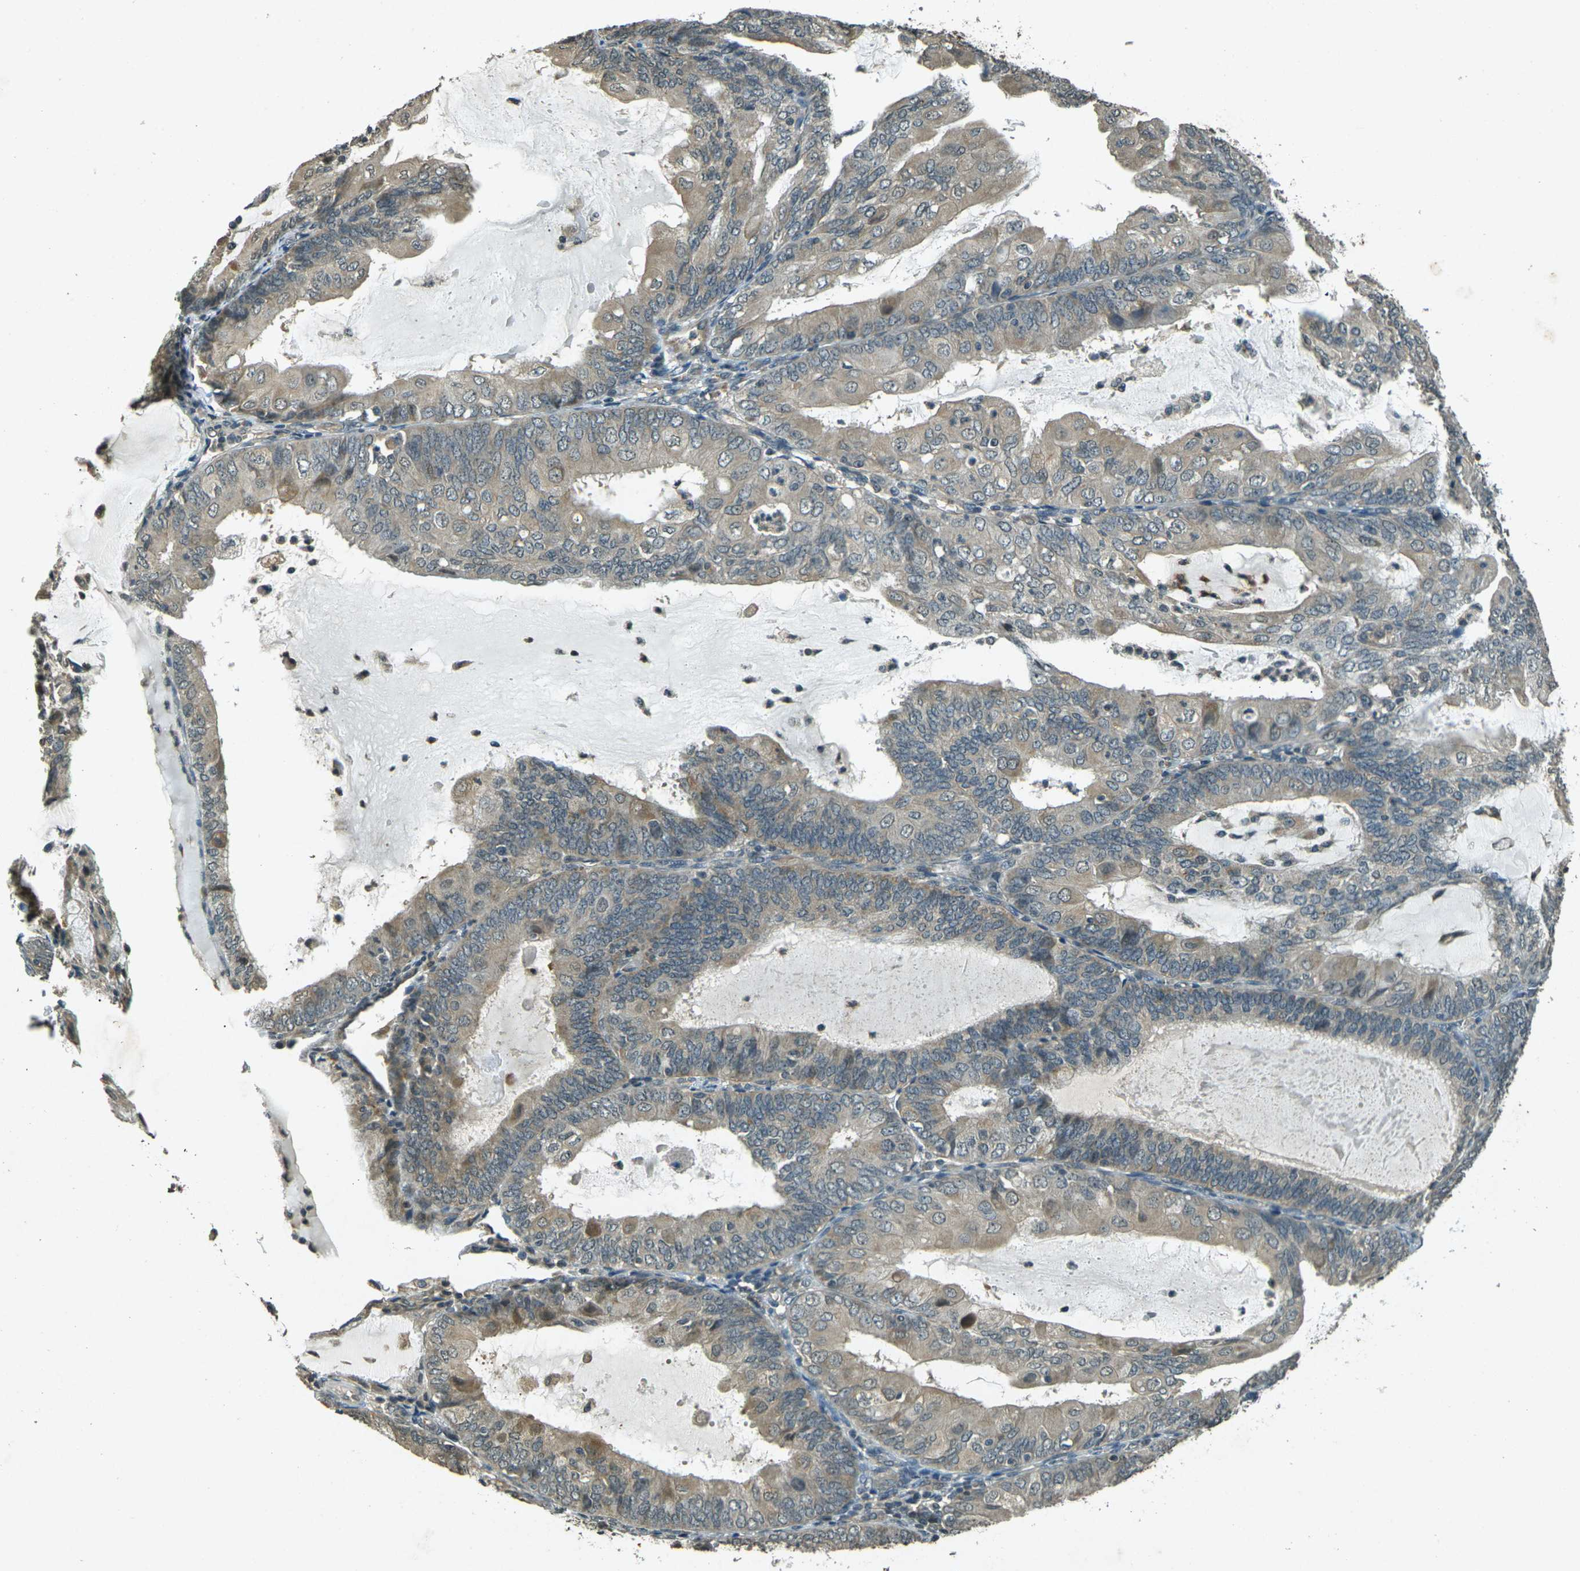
{"staining": {"intensity": "weak", "quantity": ">75%", "location": "cytoplasmic/membranous"}, "tissue": "endometrial cancer", "cell_type": "Tumor cells", "image_type": "cancer", "snomed": [{"axis": "morphology", "description": "Adenocarcinoma, NOS"}, {"axis": "topography", "description": "Endometrium"}], "caption": "Immunohistochemical staining of human endometrial cancer (adenocarcinoma) displays weak cytoplasmic/membranous protein positivity in approximately >75% of tumor cells.", "gene": "PDE2A", "patient": {"sex": "female", "age": 81}}